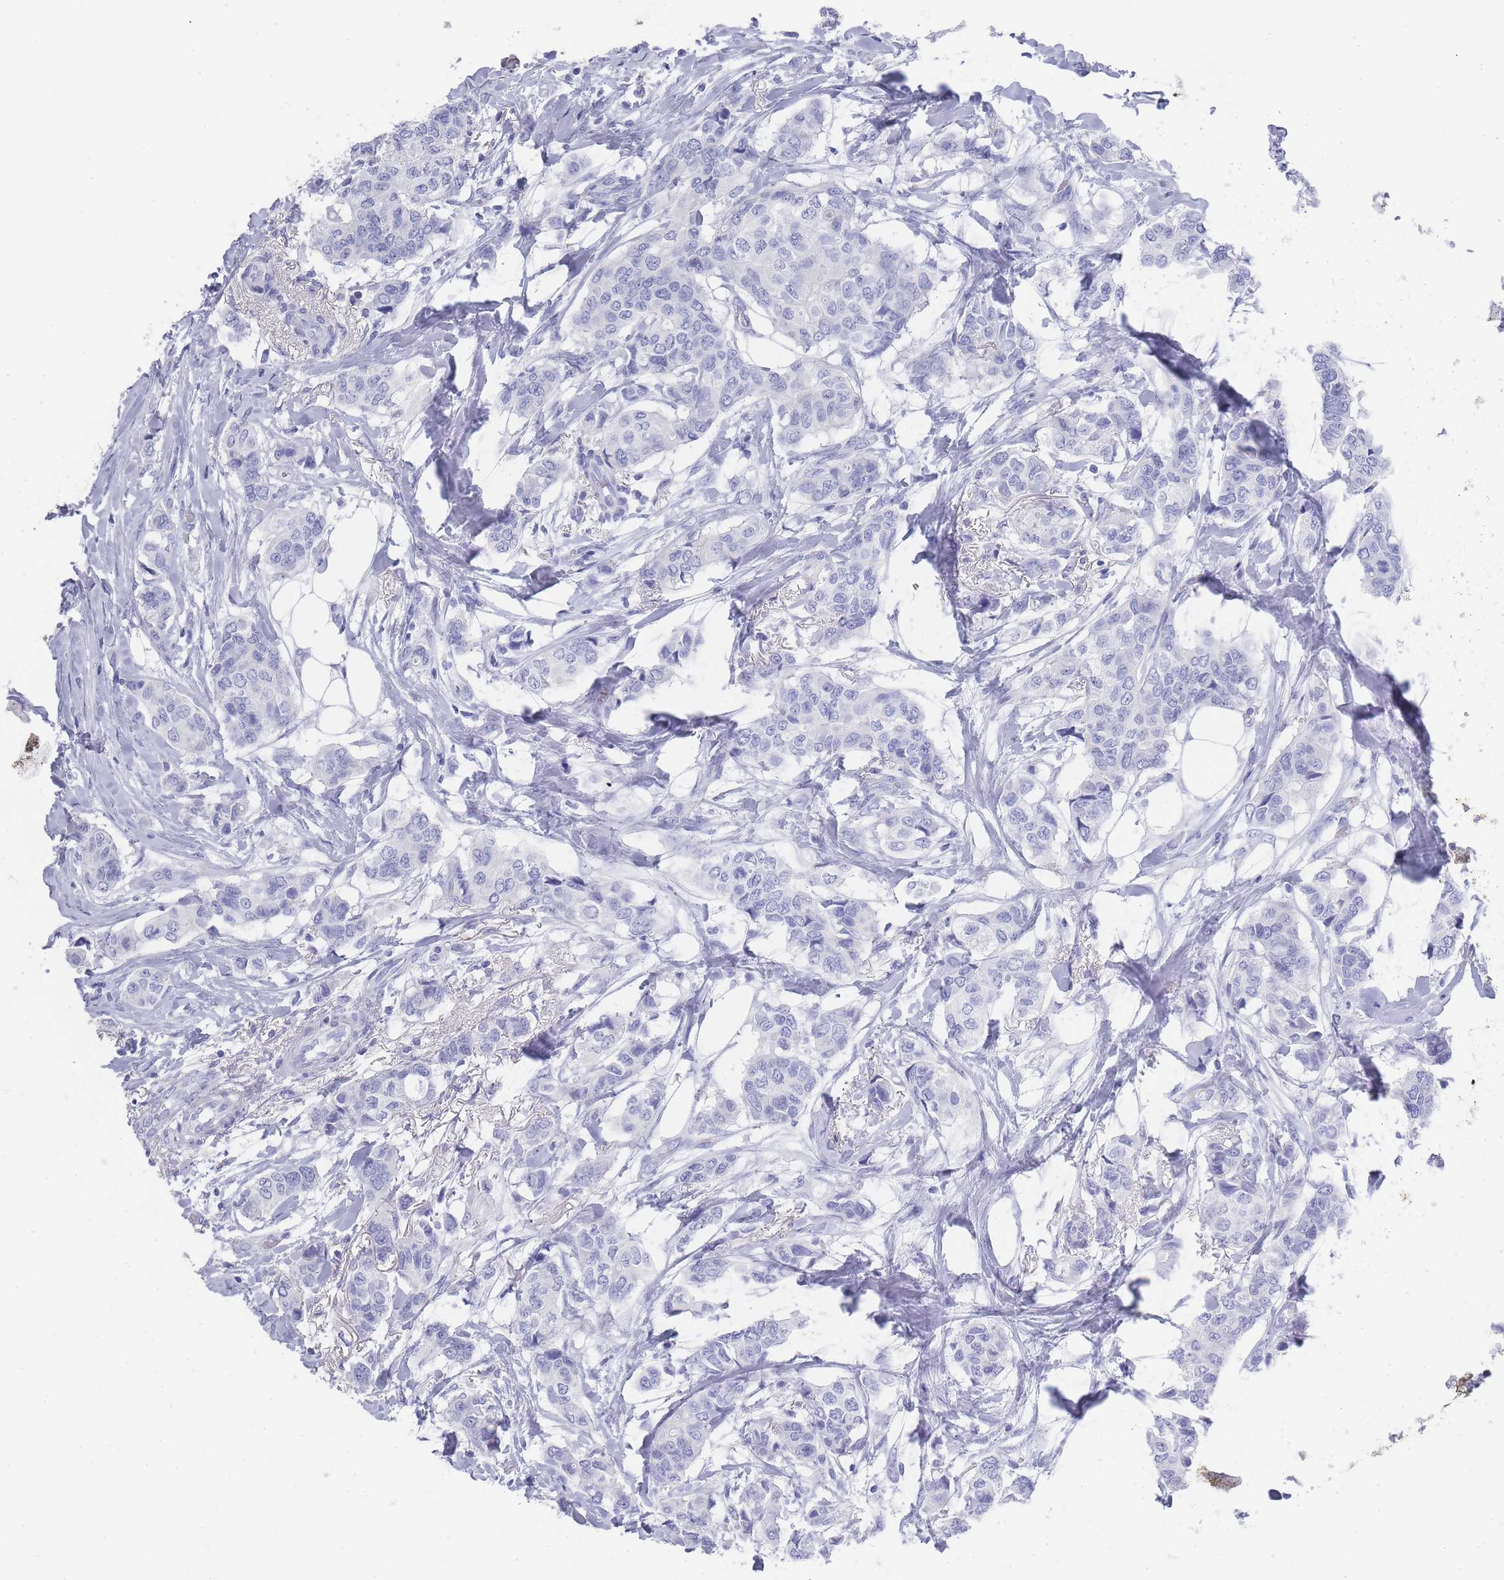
{"staining": {"intensity": "negative", "quantity": "none", "location": "none"}, "tissue": "breast cancer", "cell_type": "Tumor cells", "image_type": "cancer", "snomed": [{"axis": "morphology", "description": "Lobular carcinoma"}, {"axis": "topography", "description": "Breast"}], "caption": "An image of lobular carcinoma (breast) stained for a protein reveals no brown staining in tumor cells.", "gene": "RAB2B", "patient": {"sex": "female", "age": 51}}